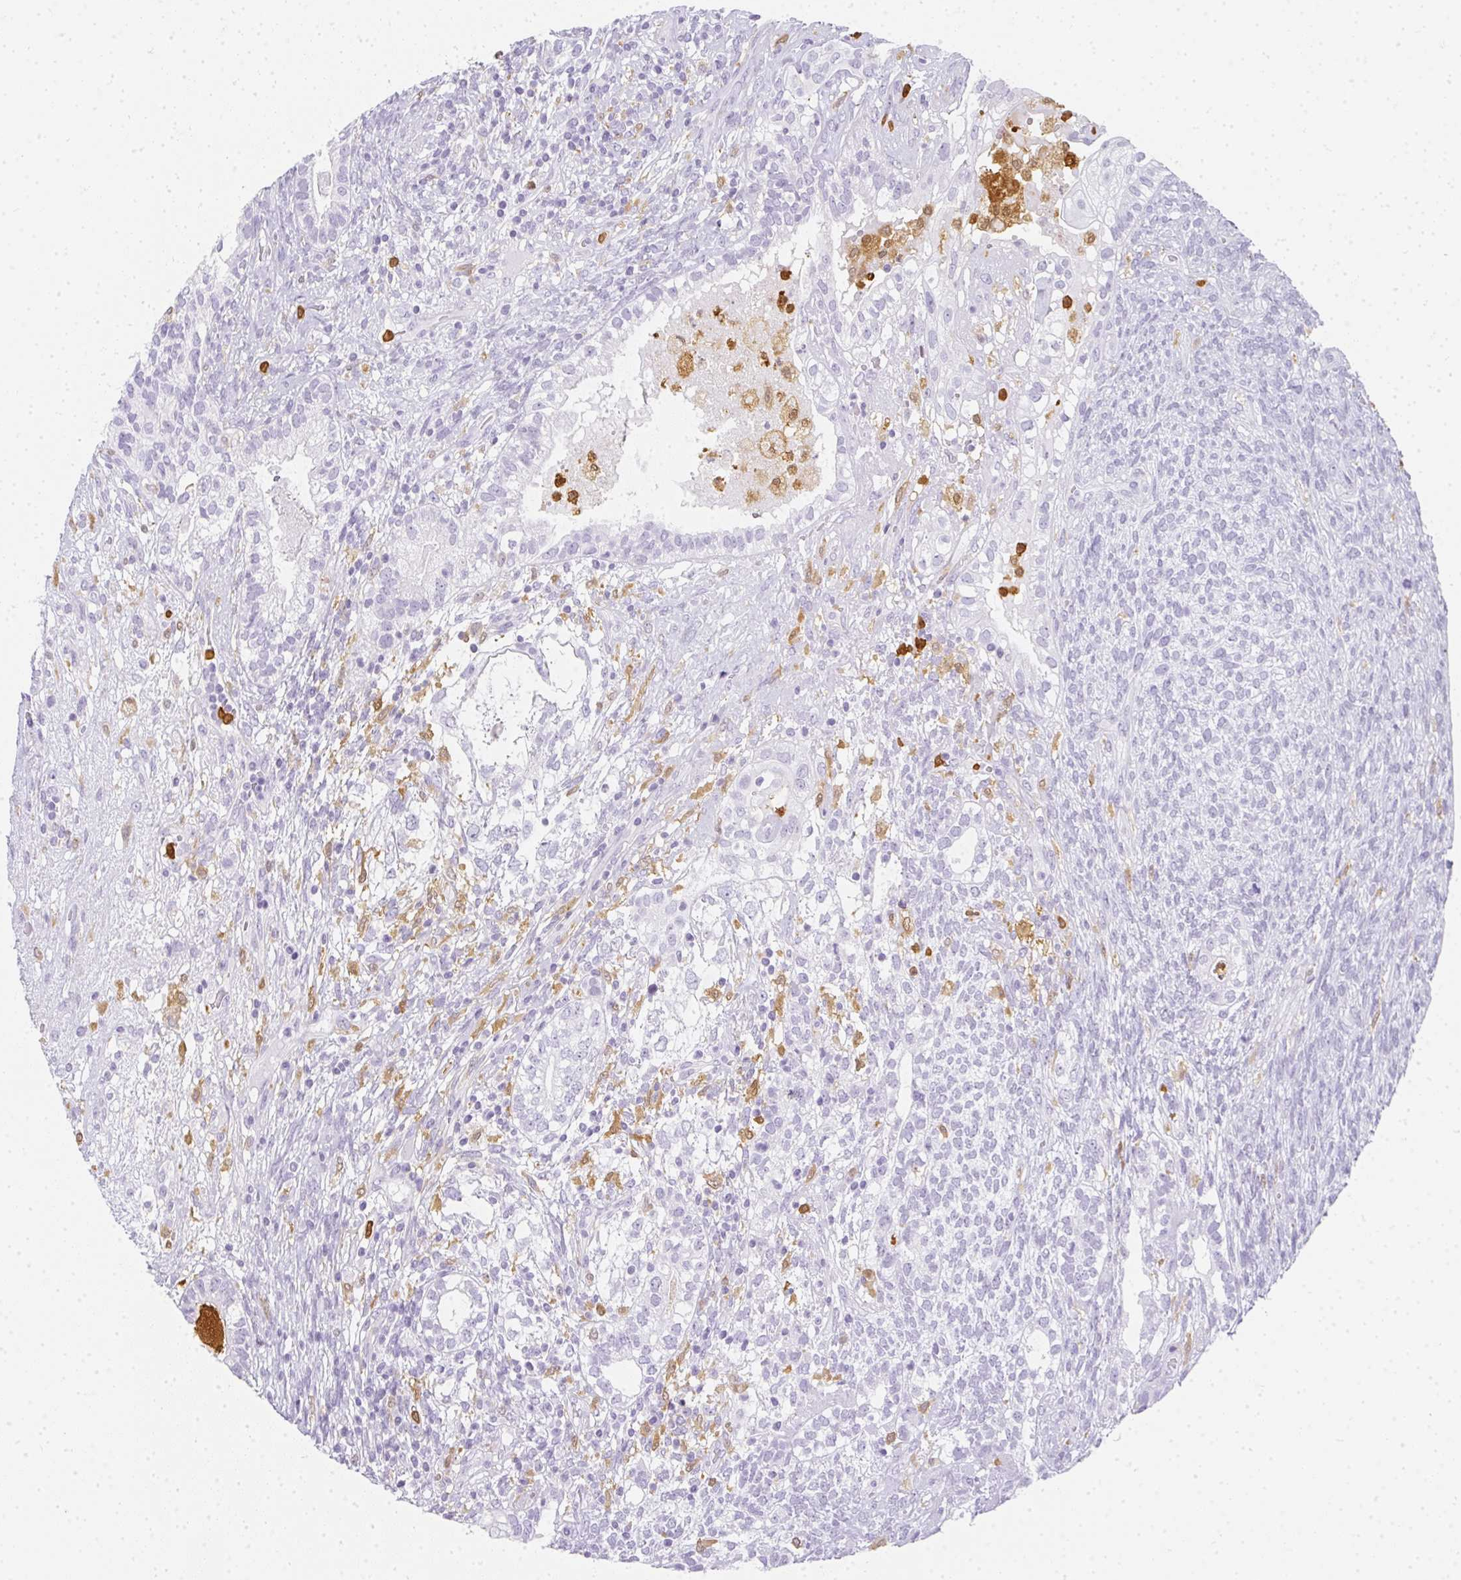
{"staining": {"intensity": "negative", "quantity": "none", "location": "none"}, "tissue": "testis cancer", "cell_type": "Tumor cells", "image_type": "cancer", "snomed": [{"axis": "morphology", "description": "Seminoma, NOS"}, {"axis": "morphology", "description": "Carcinoma, Embryonal, NOS"}, {"axis": "topography", "description": "Testis"}], "caption": "High magnification brightfield microscopy of testis embryonal carcinoma stained with DAB (3,3'-diaminobenzidine) (brown) and counterstained with hematoxylin (blue): tumor cells show no significant staining. (Brightfield microscopy of DAB (3,3'-diaminobenzidine) immunohistochemistry (IHC) at high magnification).", "gene": "HK3", "patient": {"sex": "male", "age": 41}}